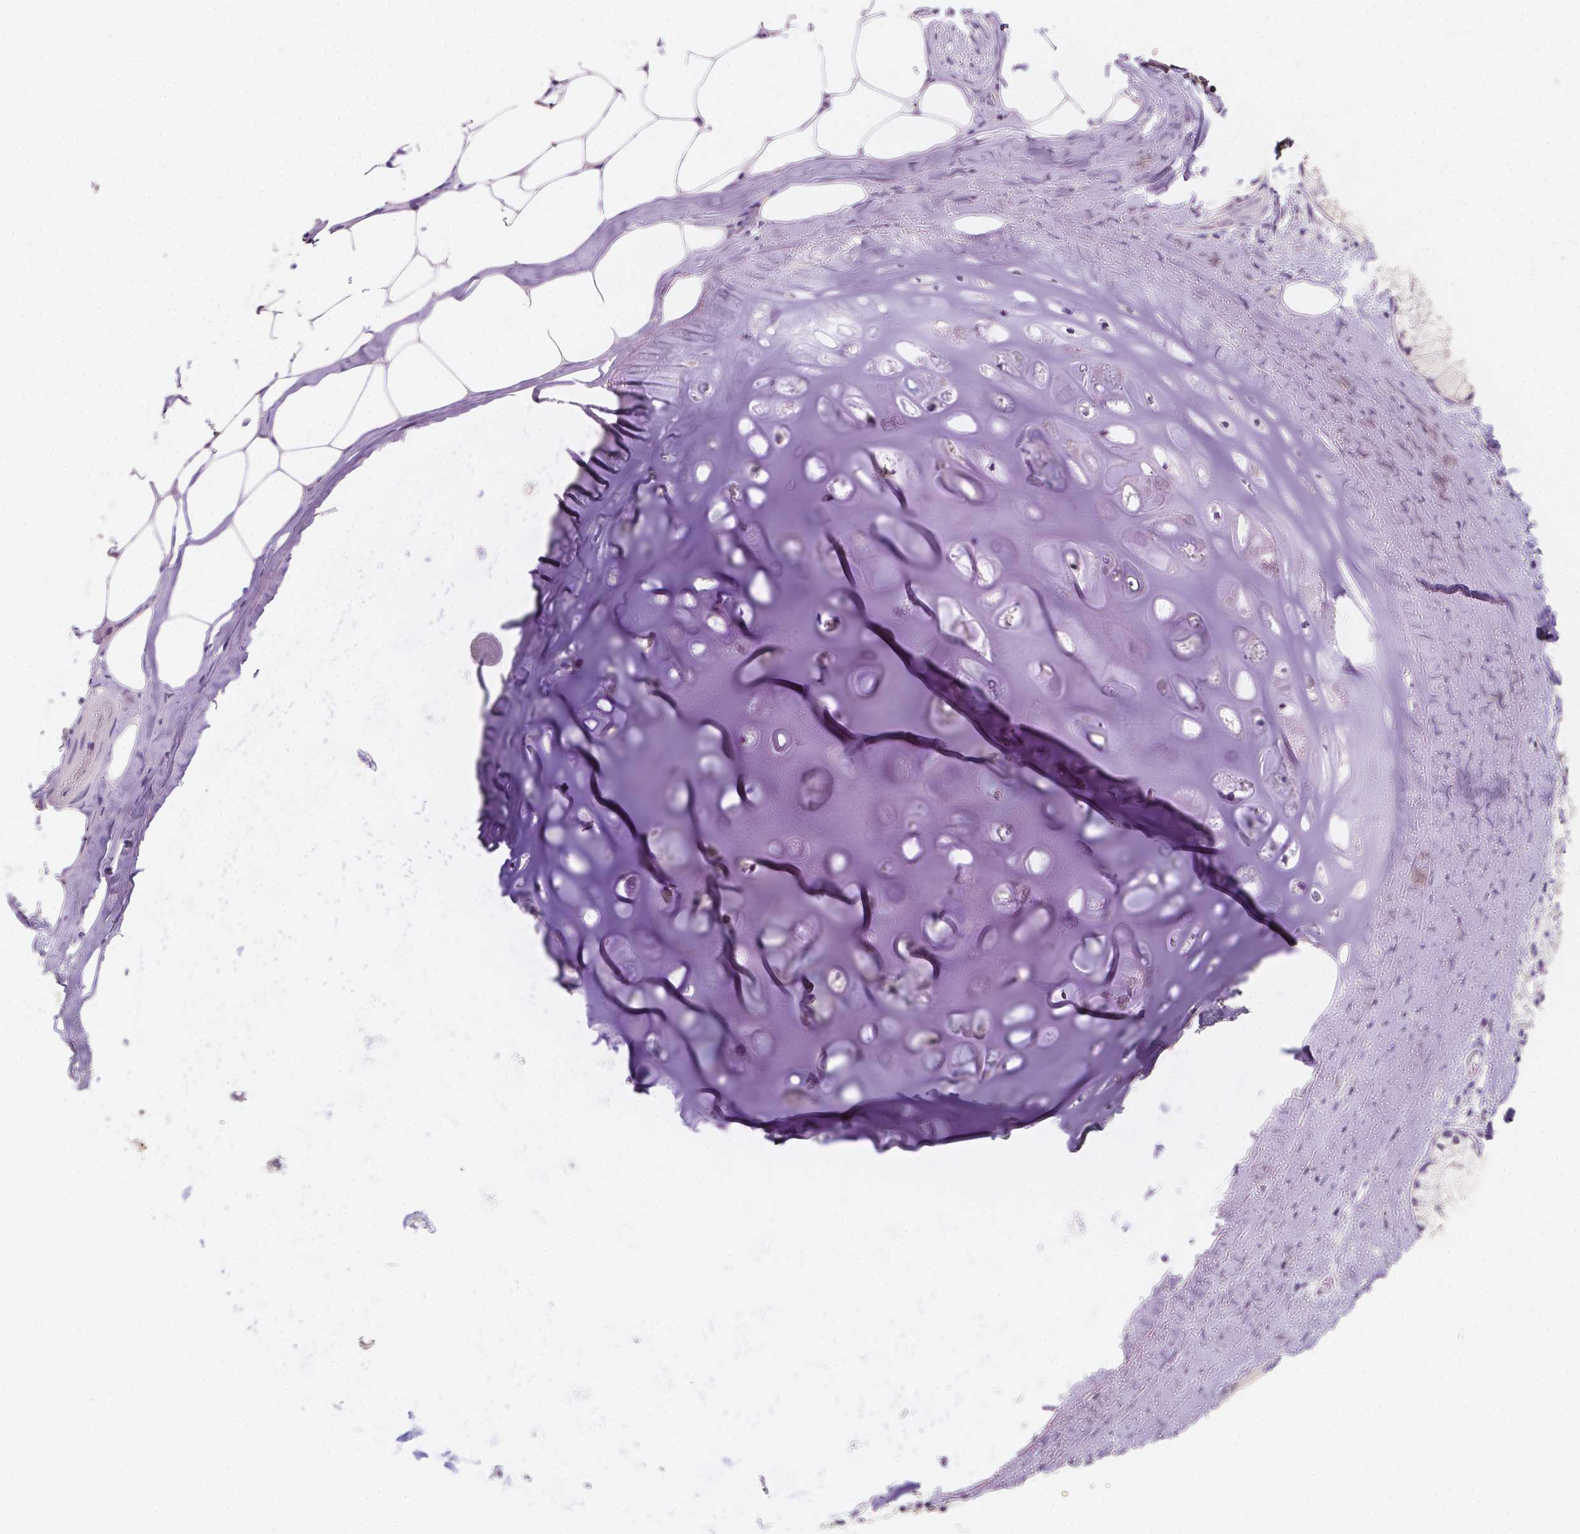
{"staining": {"intensity": "negative", "quantity": "none", "location": "none"}, "tissue": "adipose tissue", "cell_type": "Adipocytes", "image_type": "normal", "snomed": [{"axis": "morphology", "description": "Normal tissue, NOS"}, {"axis": "topography", "description": "Bronchus"}, {"axis": "topography", "description": "Lung"}], "caption": "DAB immunohistochemical staining of normal adipose tissue exhibits no significant staining in adipocytes.", "gene": "TAL1", "patient": {"sex": "female", "age": 57}}